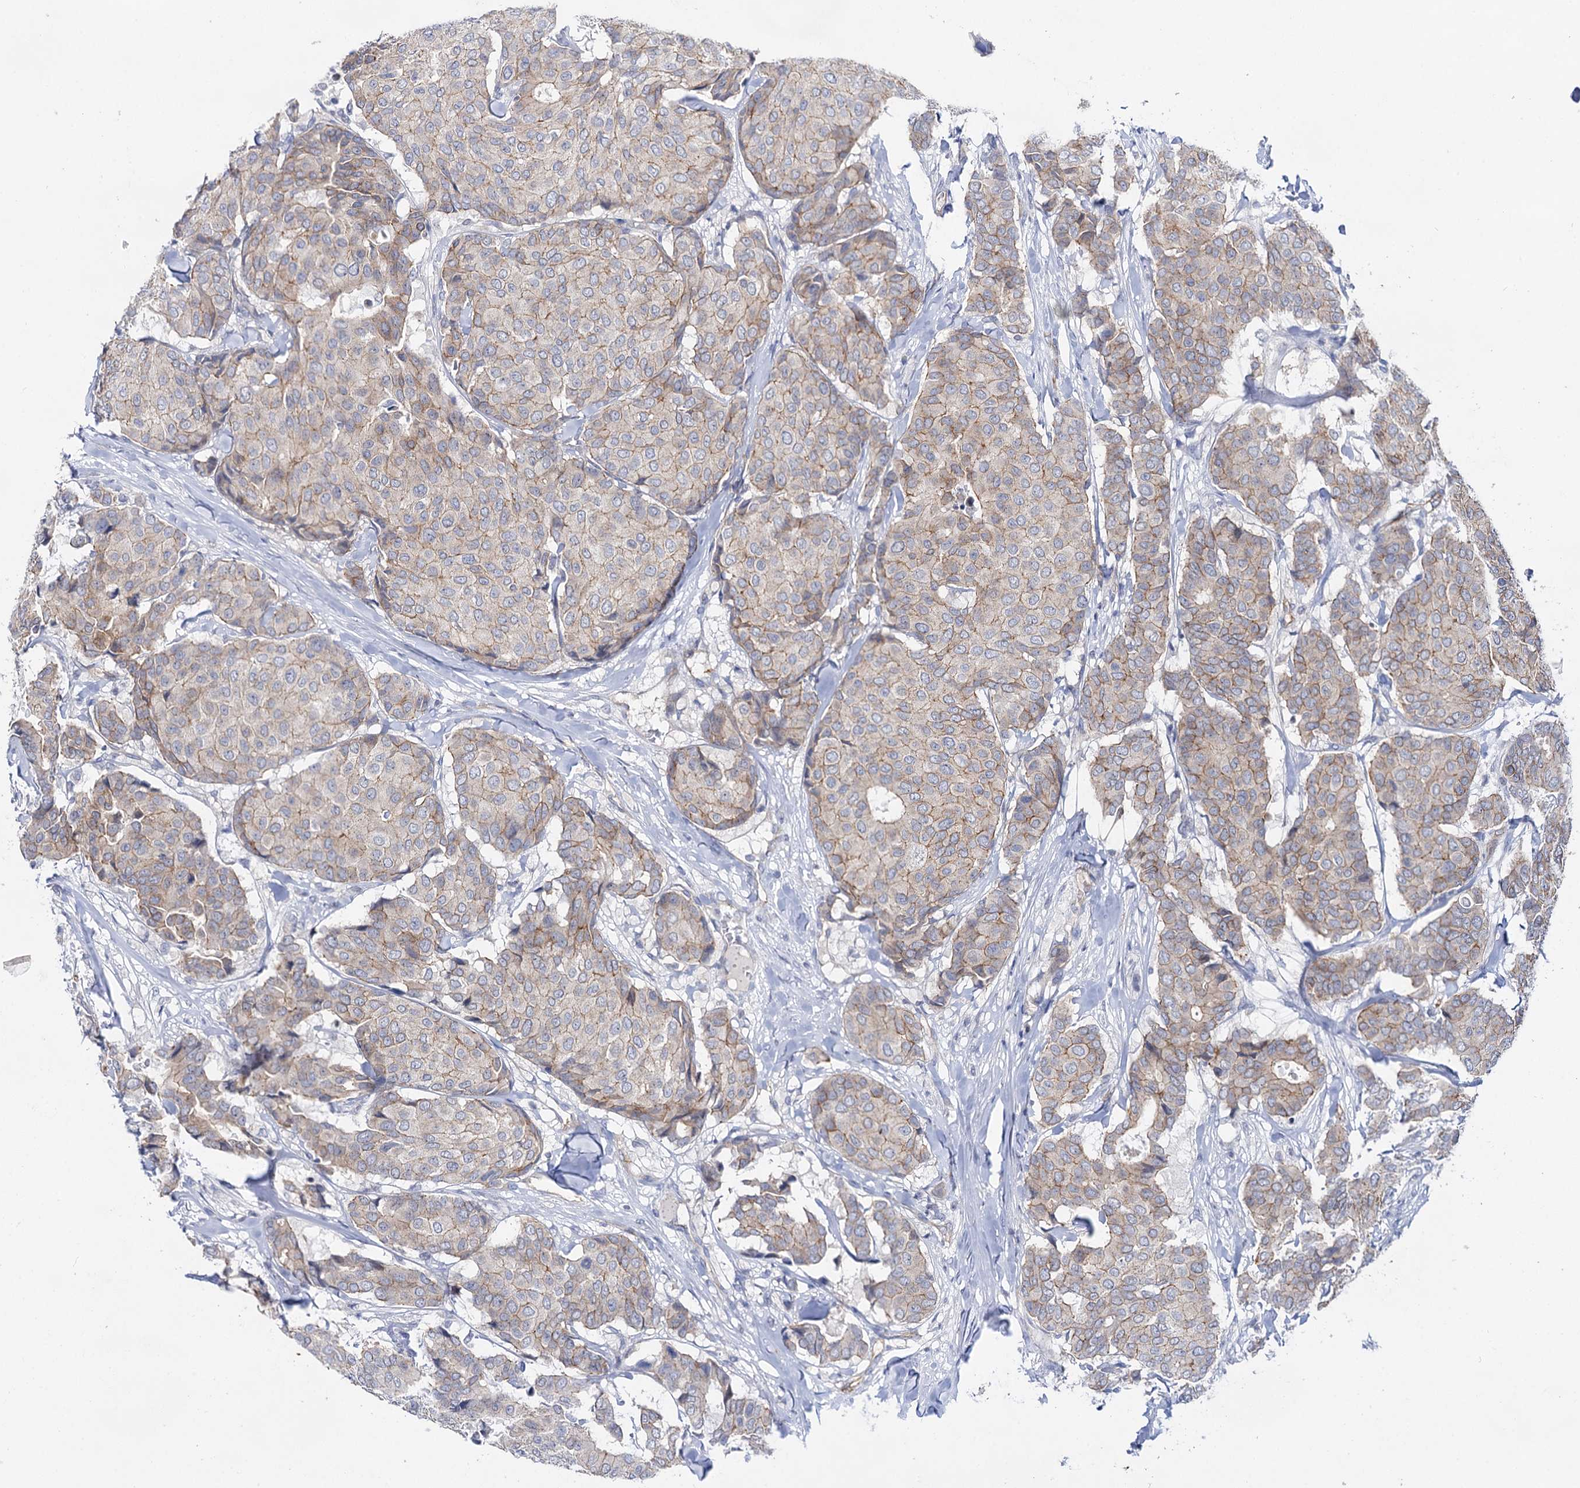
{"staining": {"intensity": "moderate", "quantity": "25%-75%", "location": "cytoplasmic/membranous"}, "tissue": "breast cancer", "cell_type": "Tumor cells", "image_type": "cancer", "snomed": [{"axis": "morphology", "description": "Duct carcinoma"}, {"axis": "topography", "description": "Breast"}], "caption": "Immunohistochemical staining of human breast cancer (invasive ductal carcinoma) exhibits moderate cytoplasmic/membranous protein positivity in about 25%-75% of tumor cells.", "gene": "ABLIM1", "patient": {"sex": "female", "age": 75}}